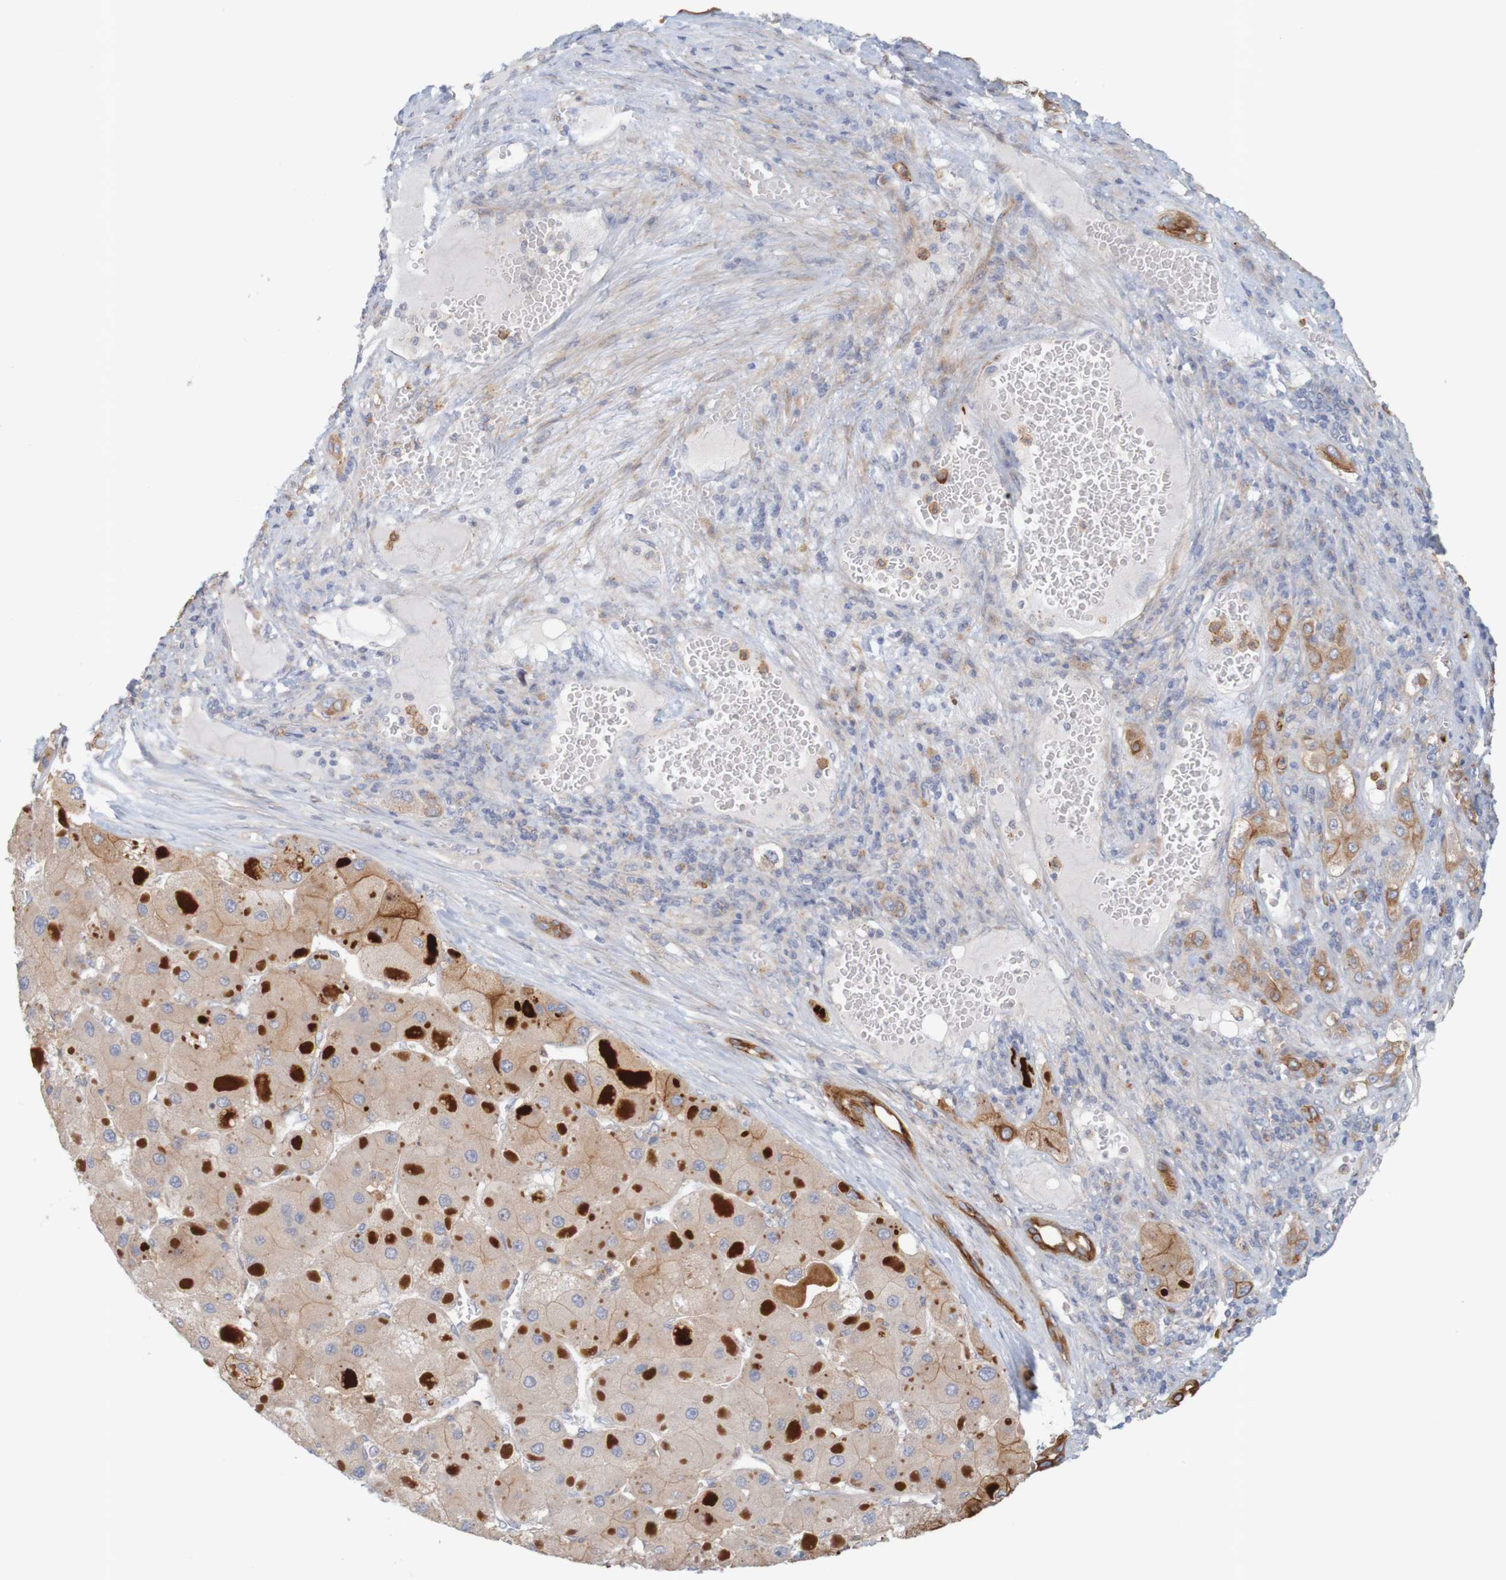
{"staining": {"intensity": "weak", "quantity": ">75%", "location": "cytoplasmic/membranous"}, "tissue": "liver cancer", "cell_type": "Tumor cells", "image_type": "cancer", "snomed": [{"axis": "morphology", "description": "Carcinoma, Hepatocellular, NOS"}, {"axis": "topography", "description": "Liver"}], "caption": "This is a micrograph of IHC staining of liver hepatocellular carcinoma, which shows weak staining in the cytoplasmic/membranous of tumor cells.", "gene": "KRT23", "patient": {"sex": "female", "age": 73}}